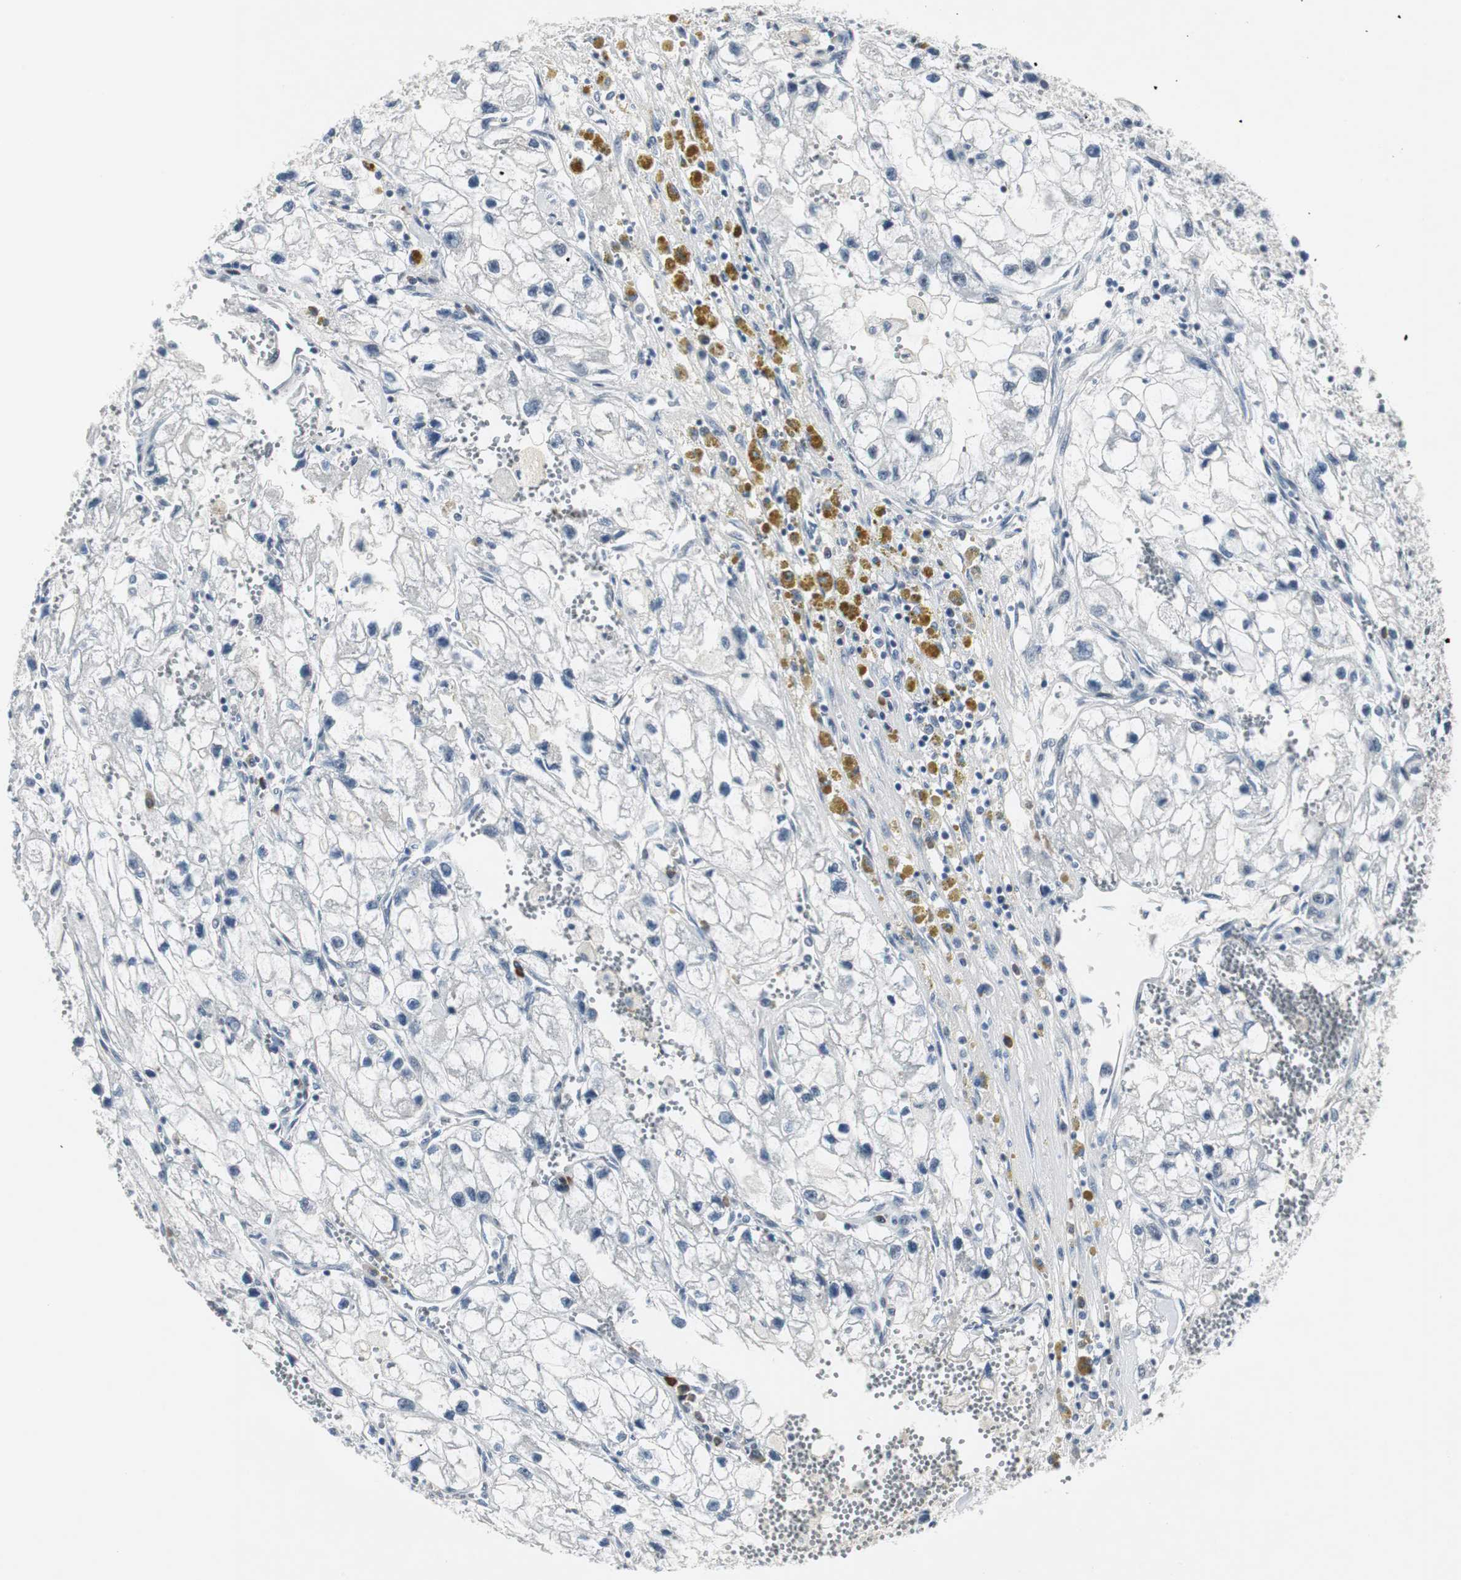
{"staining": {"intensity": "negative", "quantity": "none", "location": "none"}, "tissue": "renal cancer", "cell_type": "Tumor cells", "image_type": "cancer", "snomed": [{"axis": "morphology", "description": "Adenocarcinoma, NOS"}, {"axis": "topography", "description": "Kidney"}], "caption": "Tumor cells show no significant expression in renal adenocarcinoma. (DAB immunohistochemistry (IHC) visualized using brightfield microscopy, high magnification).", "gene": "ELK1", "patient": {"sex": "female", "age": 70}}